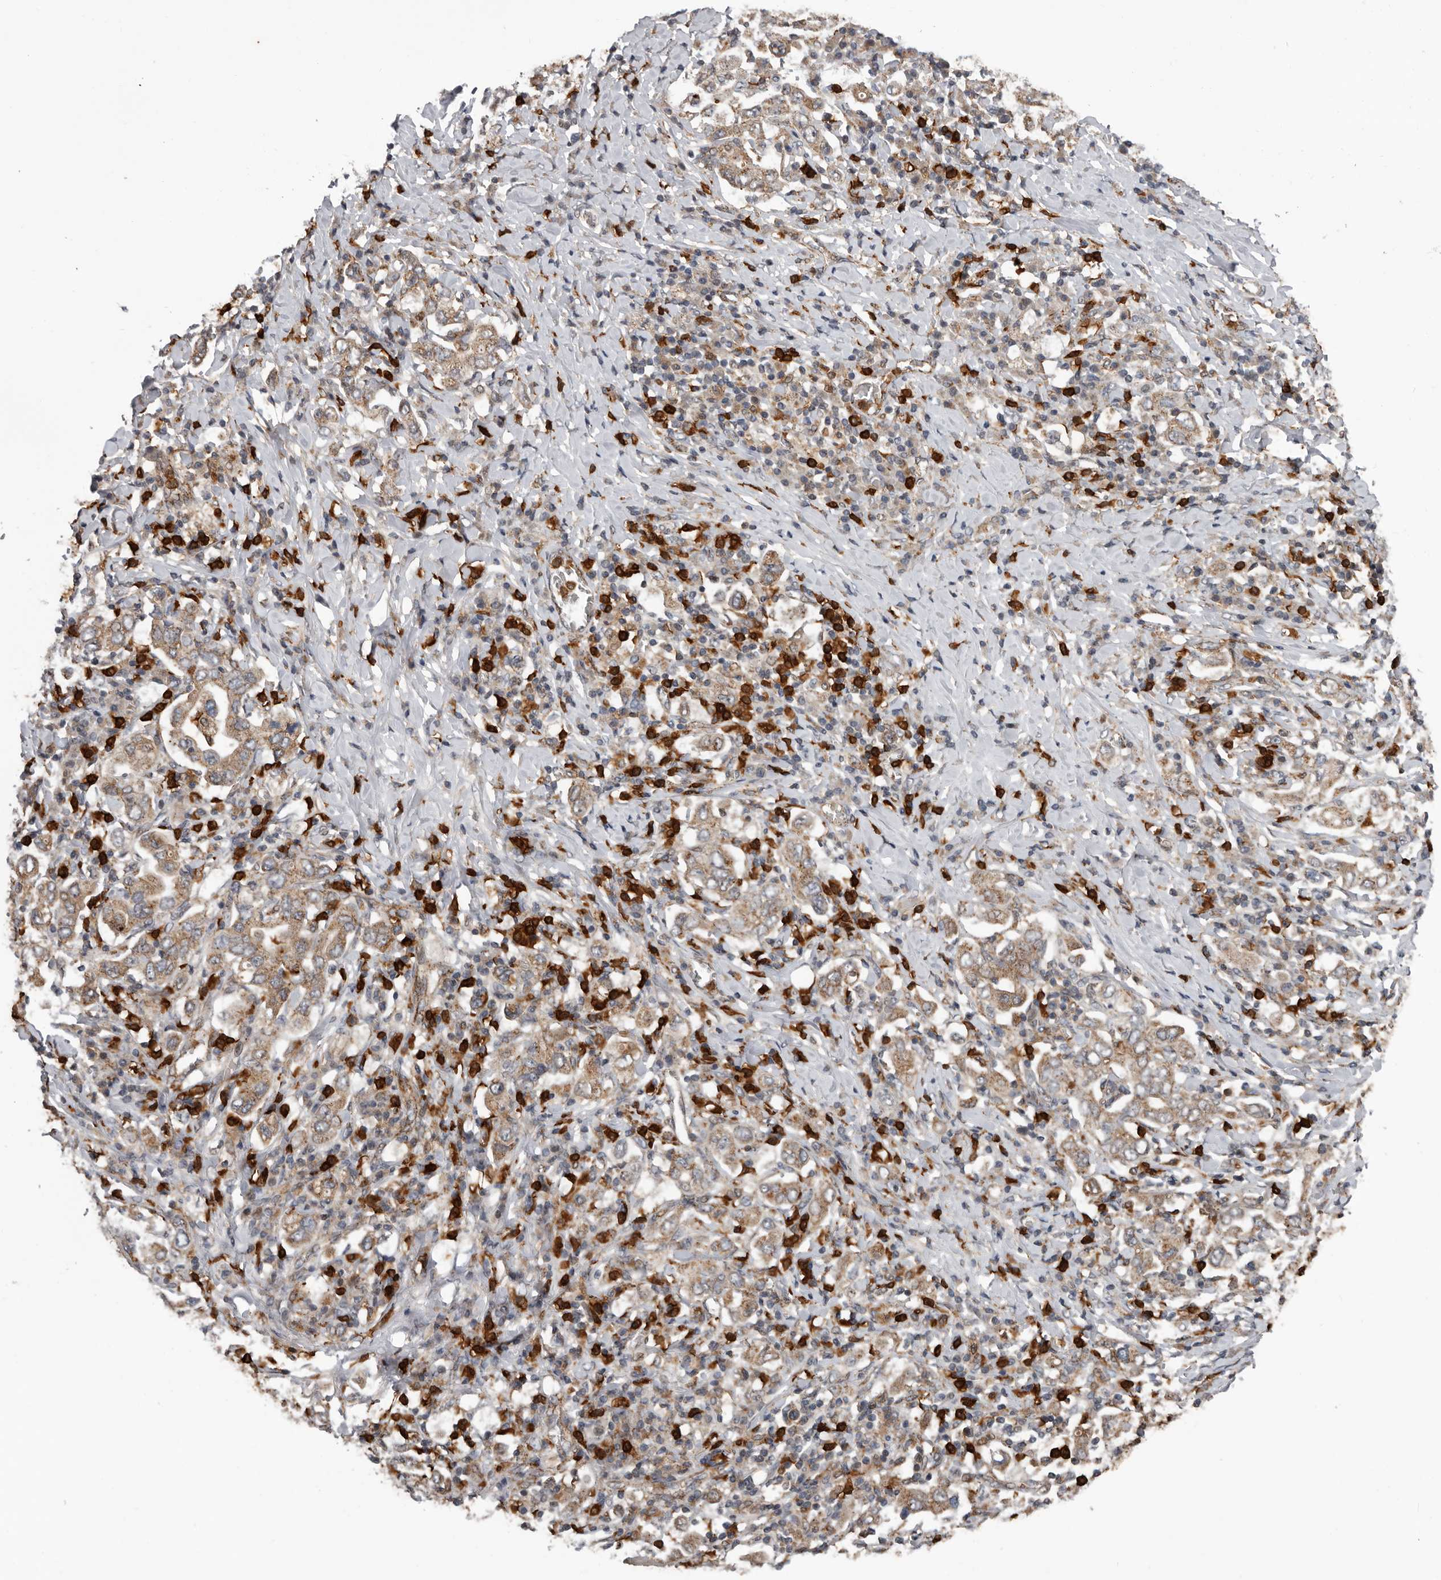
{"staining": {"intensity": "moderate", "quantity": ">75%", "location": "cytoplasmic/membranous"}, "tissue": "stomach cancer", "cell_type": "Tumor cells", "image_type": "cancer", "snomed": [{"axis": "morphology", "description": "Adenocarcinoma, NOS"}, {"axis": "topography", "description": "Stomach, upper"}], "caption": "Human stomach cancer stained for a protein (brown) displays moderate cytoplasmic/membranous positive positivity in about >75% of tumor cells.", "gene": "FGFR4", "patient": {"sex": "male", "age": 62}}